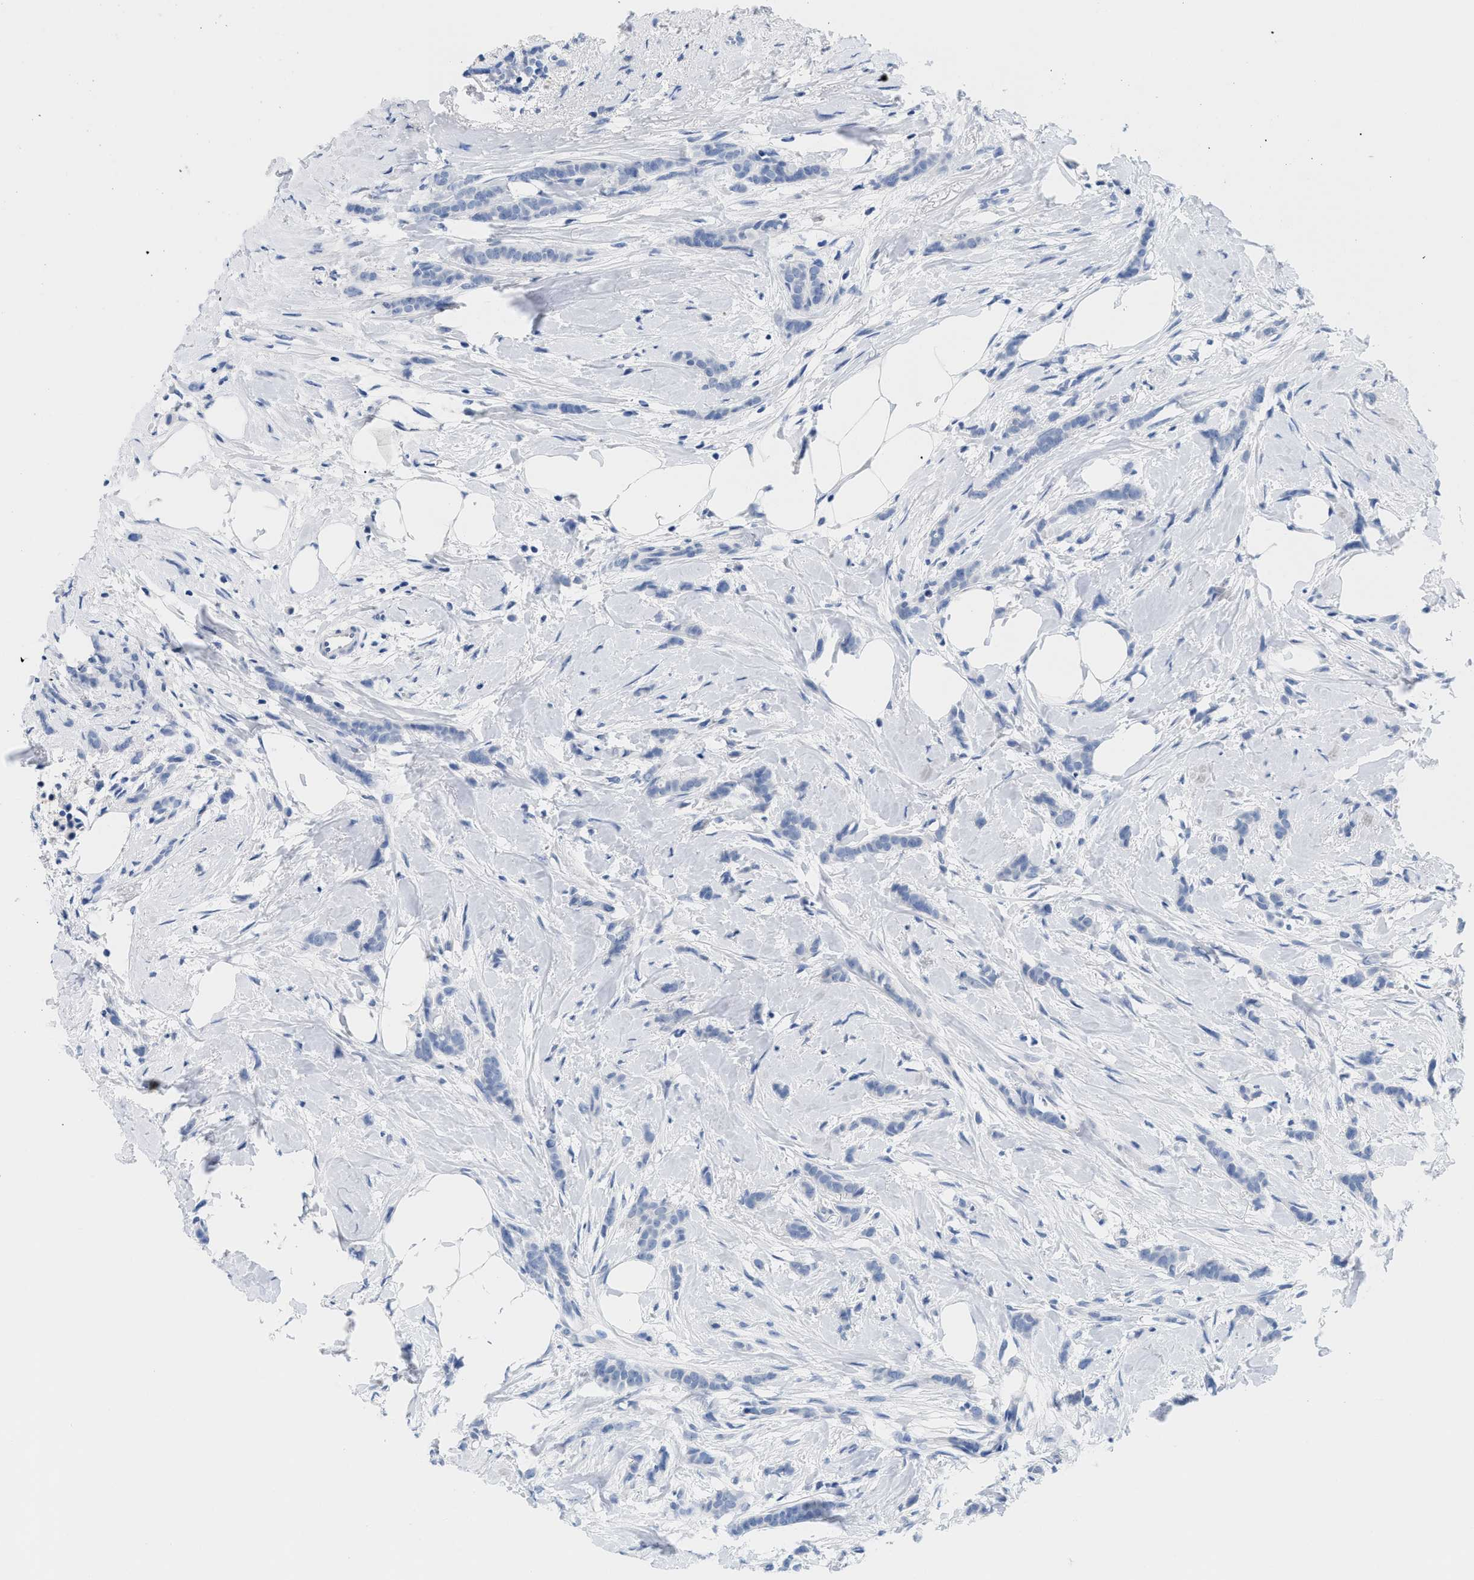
{"staining": {"intensity": "negative", "quantity": "none", "location": "none"}, "tissue": "breast cancer", "cell_type": "Tumor cells", "image_type": "cancer", "snomed": [{"axis": "morphology", "description": "Lobular carcinoma, in situ"}, {"axis": "morphology", "description": "Lobular carcinoma"}, {"axis": "topography", "description": "Breast"}], "caption": "There is no significant staining in tumor cells of breast cancer (lobular carcinoma in situ).", "gene": "CR1", "patient": {"sex": "female", "age": 41}}